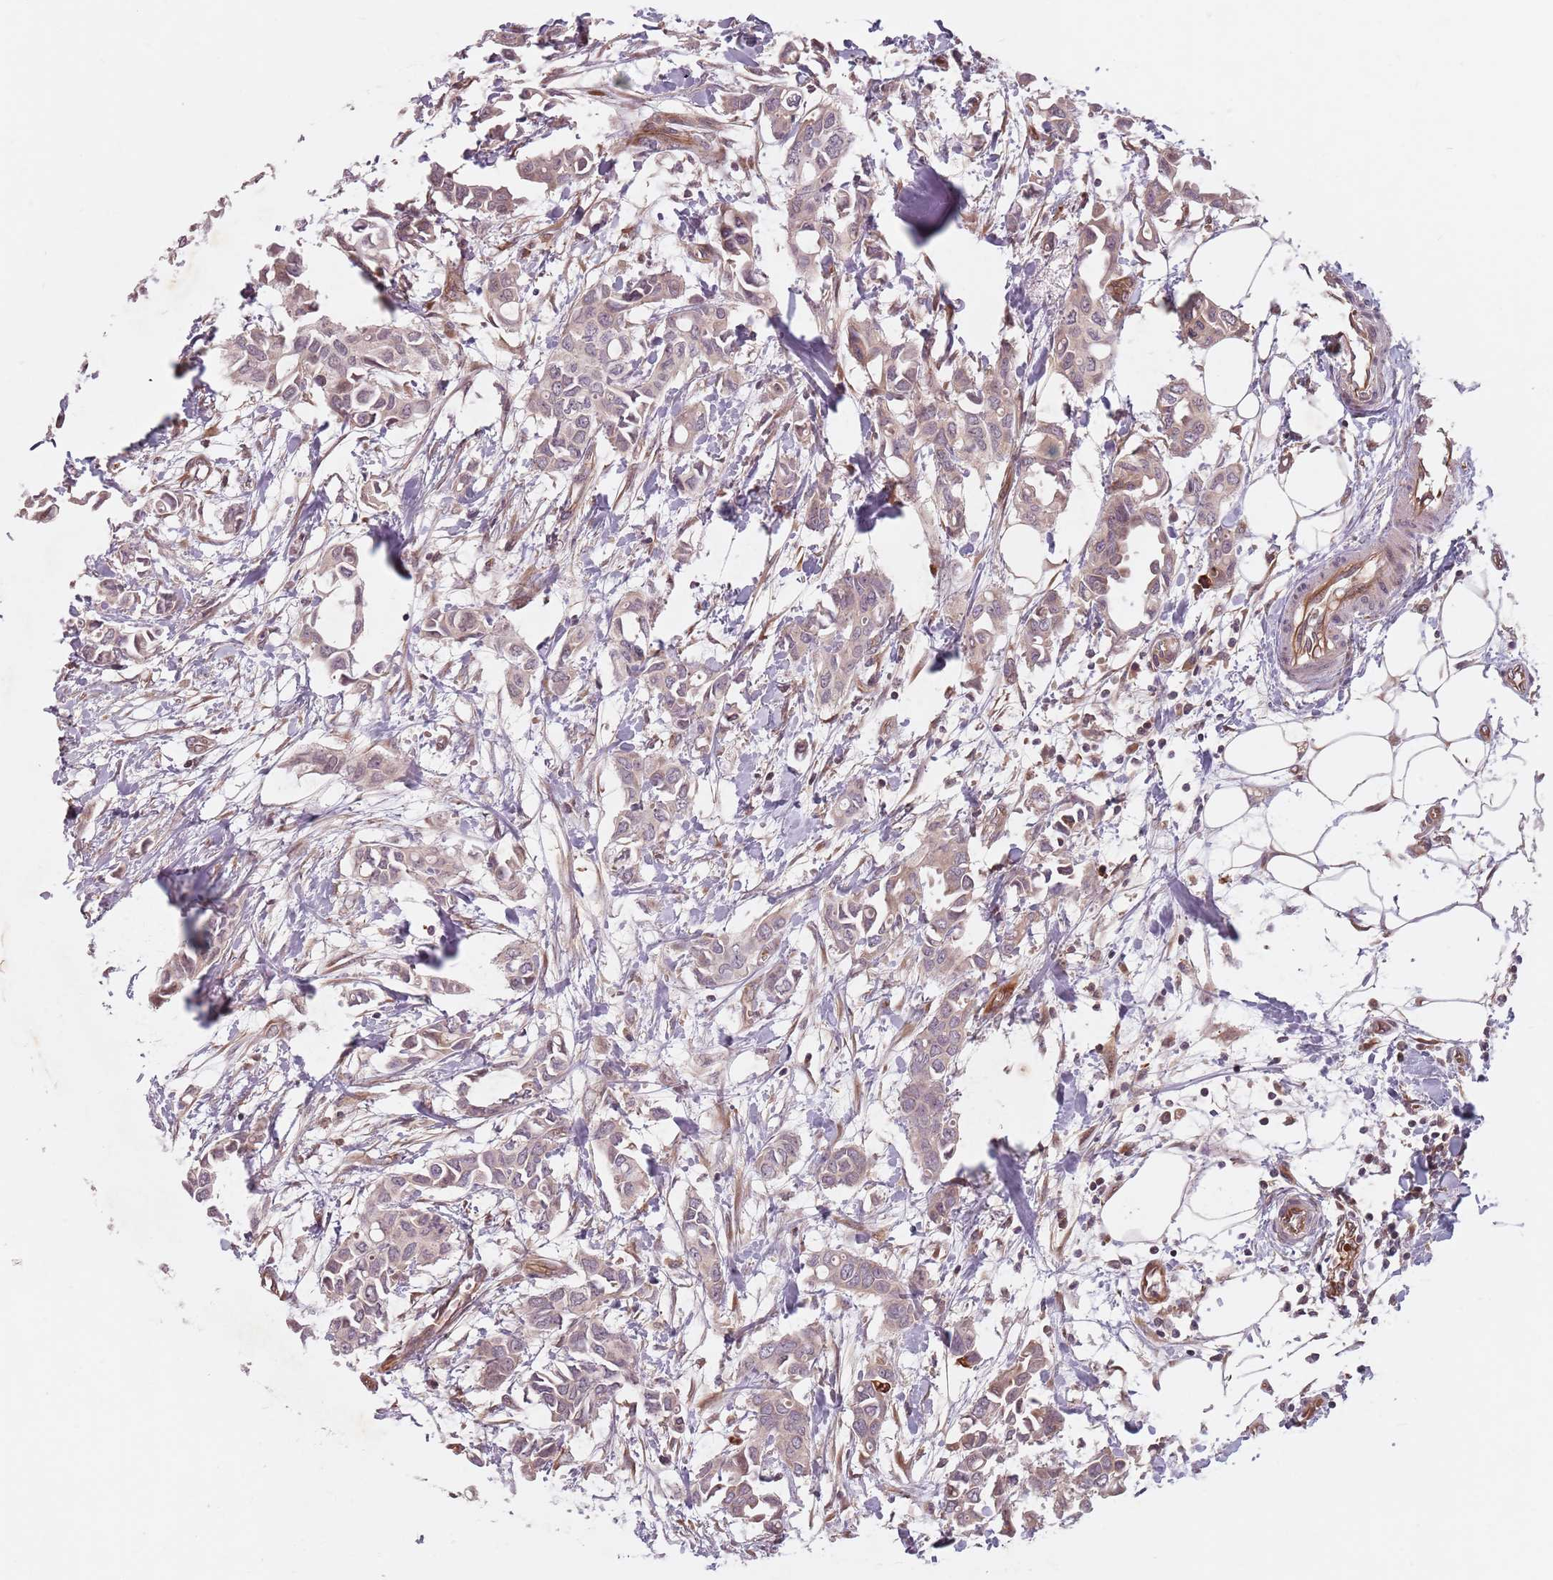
{"staining": {"intensity": "weak", "quantity": "<25%", "location": "cytoplasmic/membranous,nuclear"}, "tissue": "breast cancer", "cell_type": "Tumor cells", "image_type": "cancer", "snomed": [{"axis": "morphology", "description": "Duct carcinoma"}, {"axis": "topography", "description": "Breast"}], "caption": "High power microscopy histopathology image of an immunohistochemistry (IHC) histopathology image of breast infiltrating ductal carcinoma, revealing no significant staining in tumor cells.", "gene": "GPR180", "patient": {"sex": "female", "age": 41}}